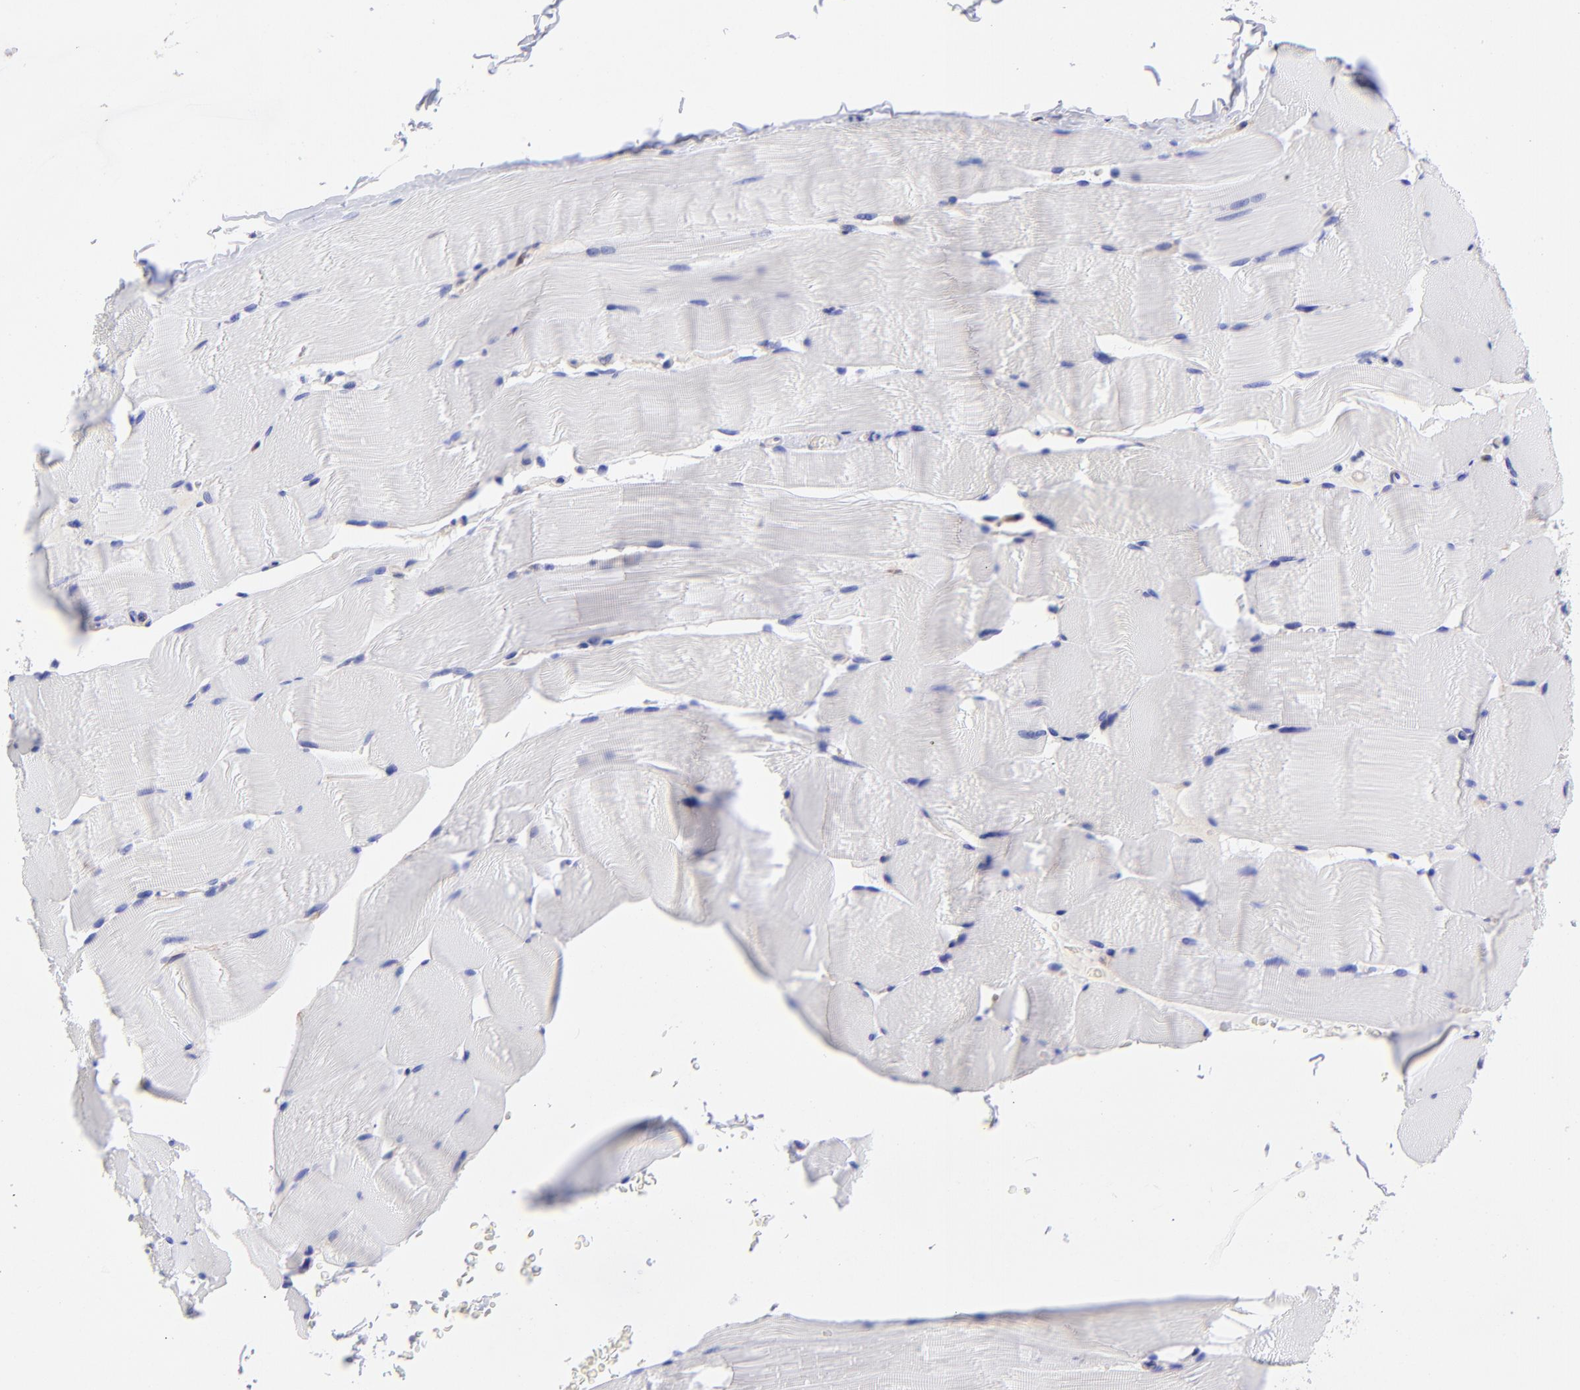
{"staining": {"intensity": "negative", "quantity": "none", "location": "none"}, "tissue": "skeletal muscle", "cell_type": "Myocytes", "image_type": "normal", "snomed": [{"axis": "morphology", "description": "Normal tissue, NOS"}, {"axis": "topography", "description": "Skeletal muscle"}], "caption": "Photomicrograph shows no protein expression in myocytes of unremarkable skeletal muscle.", "gene": "PPFIBP1", "patient": {"sex": "male", "age": 62}}